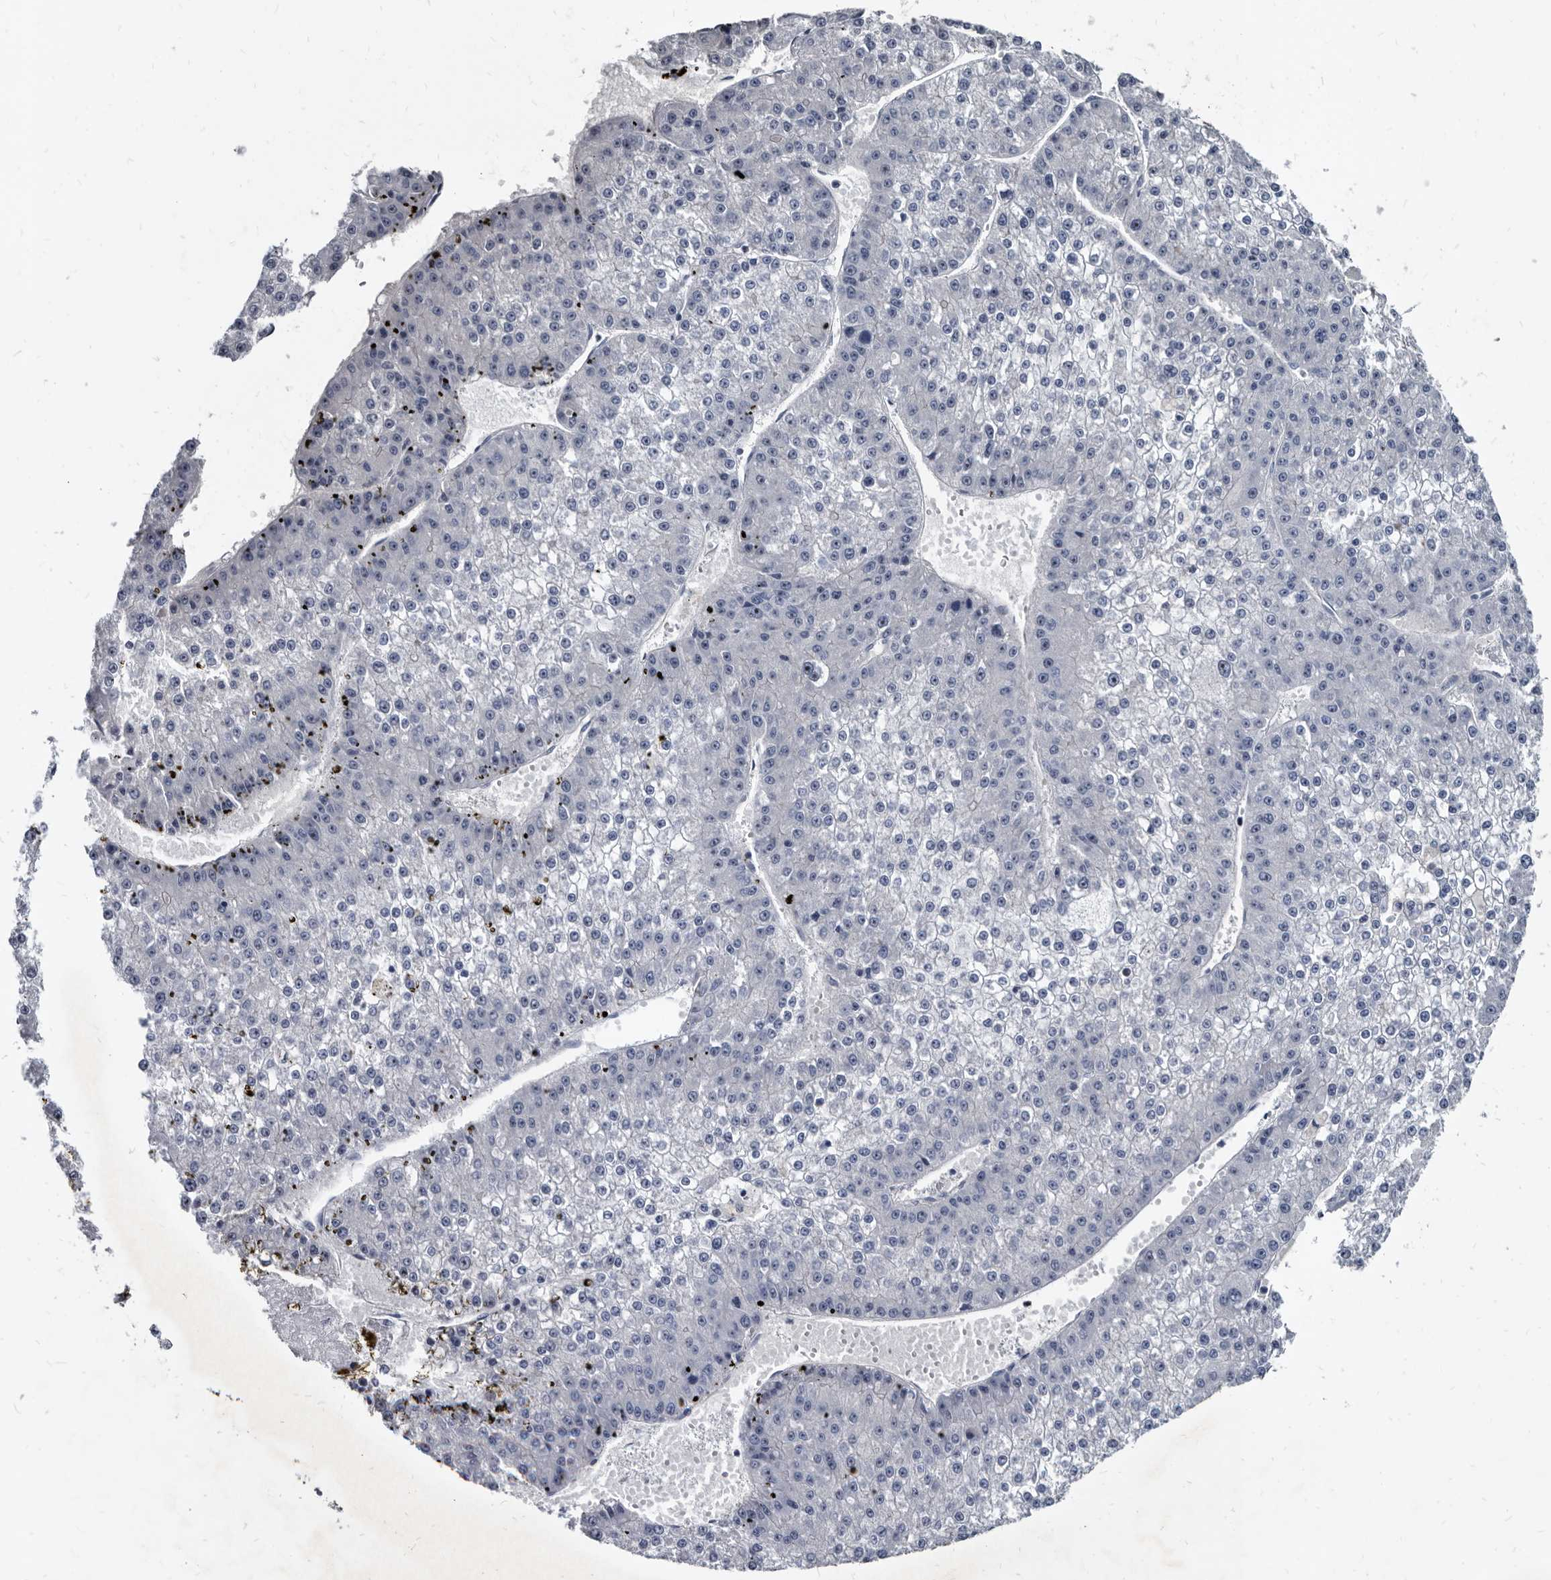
{"staining": {"intensity": "negative", "quantity": "none", "location": "none"}, "tissue": "liver cancer", "cell_type": "Tumor cells", "image_type": "cancer", "snomed": [{"axis": "morphology", "description": "Carcinoma, Hepatocellular, NOS"}, {"axis": "topography", "description": "Liver"}], "caption": "An IHC micrograph of hepatocellular carcinoma (liver) is shown. There is no staining in tumor cells of hepatocellular carcinoma (liver). (DAB IHC visualized using brightfield microscopy, high magnification).", "gene": "PRSS8", "patient": {"sex": "female", "age": 73}}